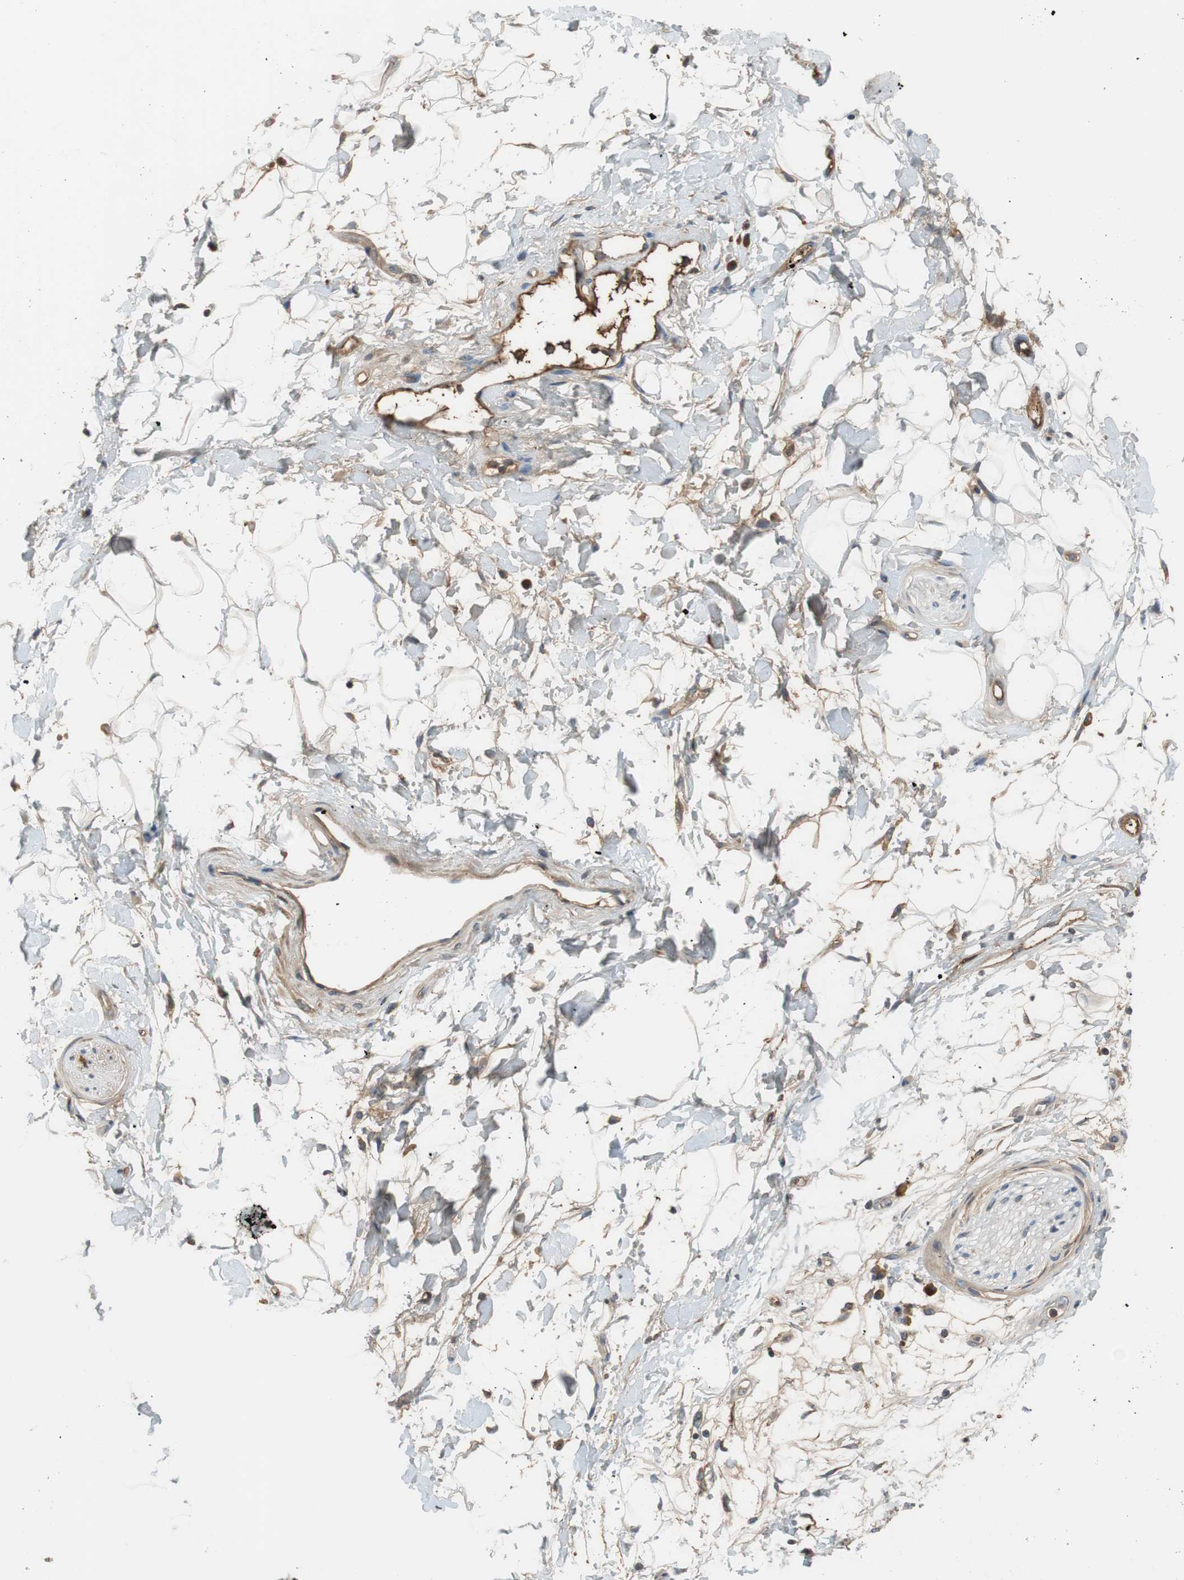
{"staining": {"intensity": "moderate", "quantity": ">75%", "location": "cytoplasmic/membranous"}, "tissue": "adipose tissue", "cell_type": "Adipocytes", "image_type": "normal", "snomed": [{"axis": "morphology", "description": "Normal tissue, NOS"}, {"axis": "topography", "description": "Soft tissue"}], "caption": "Protein staining demonstrates moderate cytoplasmic/membranous positivity in about >75% of adipocytes in benign adipose tissue.", "gene": "C4A", "patient": {"sex": "male", "age": 72}}